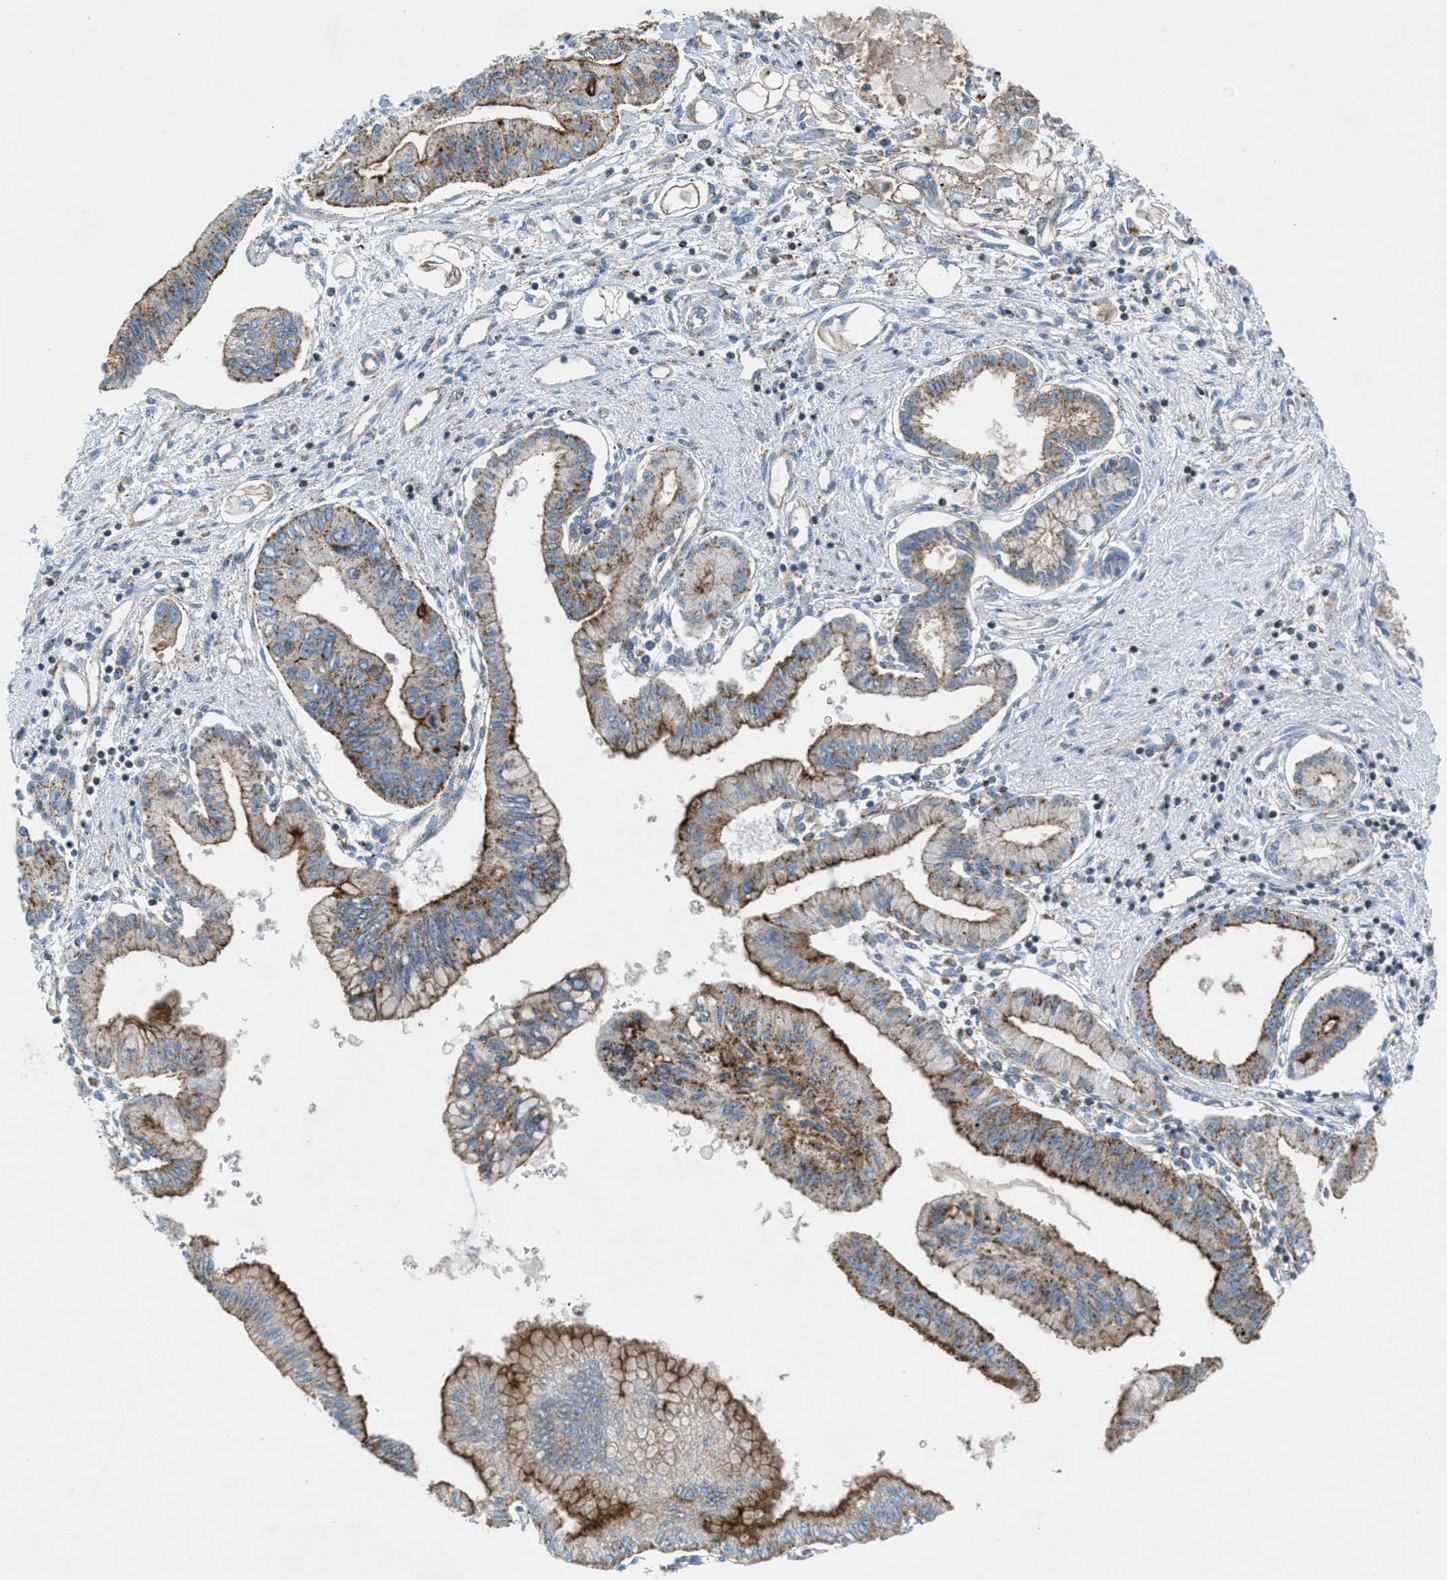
{"staining": {"intensity": "moderate", "quantity": ">75%", "location": "cytoplasmic/membranous"}, "tissue": "pancreatic cancer", "cell_type": "Tumor cells", "image_type": "cancer", "snomed": [{"axis": "morphology", "description": "Adenocarcinoma, NOS"}, {"axis": "topography", "description": "Pancreas"}], "caption": "Pancreatic adenocarcinoma tissue shows moderate cytoplasmic/membranous expression in approximately >75% of tumor cells, visualized by immunohistochemistry. (brown staining indicates protein expression, while blue staining denotes nuclei).", "gene": "MFSD13A", "patient": {"sex": "female", "age": 77}}